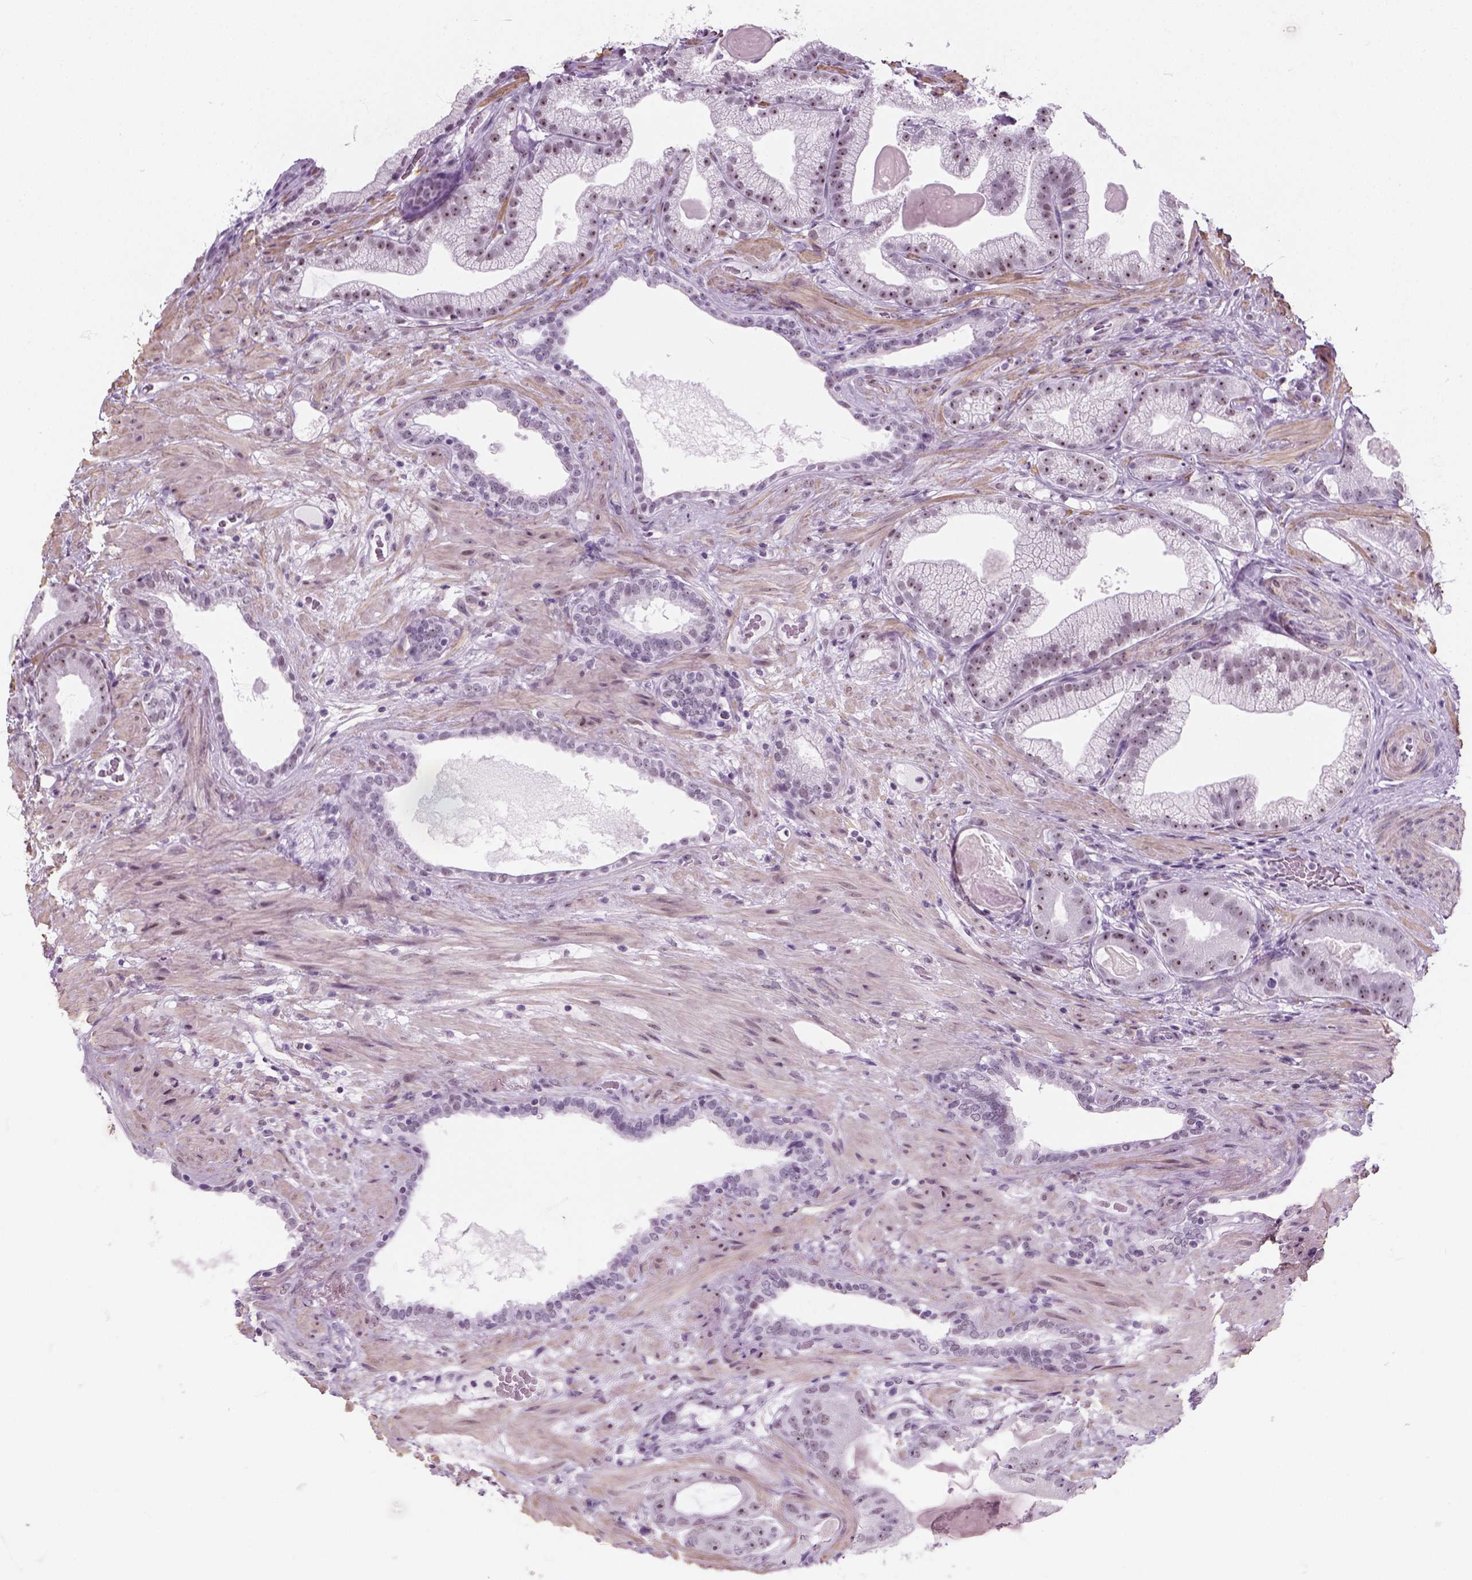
{"staining": {"intensity": "moderate", "quantity": "25%-75%", "location": "nuclear"}, "tissue": "prostate cancer", "cell_type": "Tumor cells", "image_type": "cancer", "snomed": [{"axis": "morphology", "description": "Adenocarcinoma, Low grade"}, {"axis": "topography", "description": "Prostate"}], "caption": "High-magnification brightfield microscopy of prostate cancer (low-grade adenocarcinoma) stained with DAB (3,3'-diaminobenzidine) (brown) and counterstained with hematoxylin (blue). tumor cells exhibit moderate nuclear positivity is seen in approximately25%-75% of cells.", "gene": "ZNF865", "patient": {"sex": "male", "age": 57}}